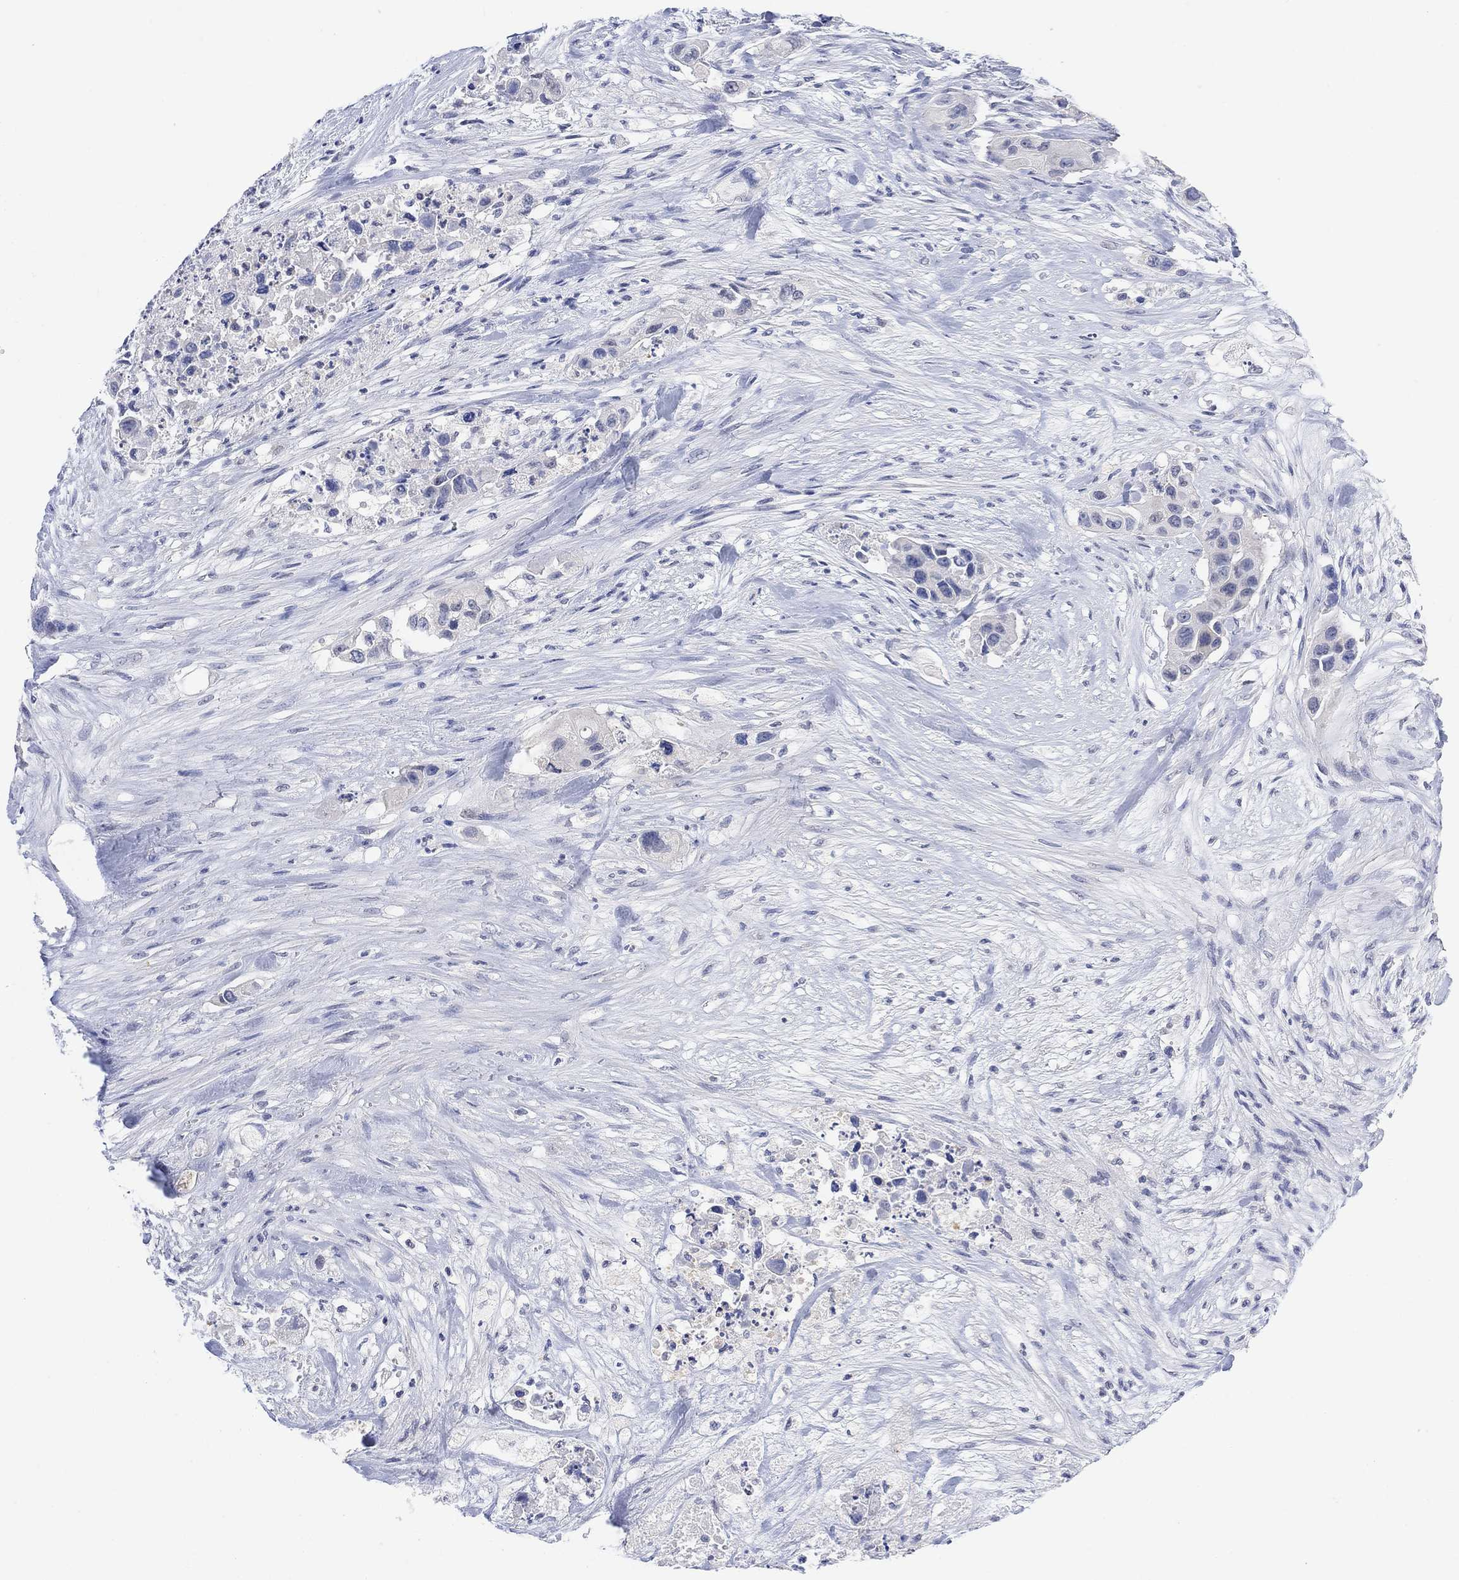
{"staining": {"intensity": "negative", "quantity": "none", "location": "none"}, "tissue": "urothelial cancer", "cell_type": "Tumor cells", "image_type": "cancer", "snomed": [{"axis": "morphology", "description": "Urothelial carcinoma, High grade"}, {"axis": "topography", "description": "Urinary bladder"}], "caption": "Tumor cells show no significant staining in urothelial cancer.", "gene": "FBP2", "patient": {"sex": "female", "age": 73}}